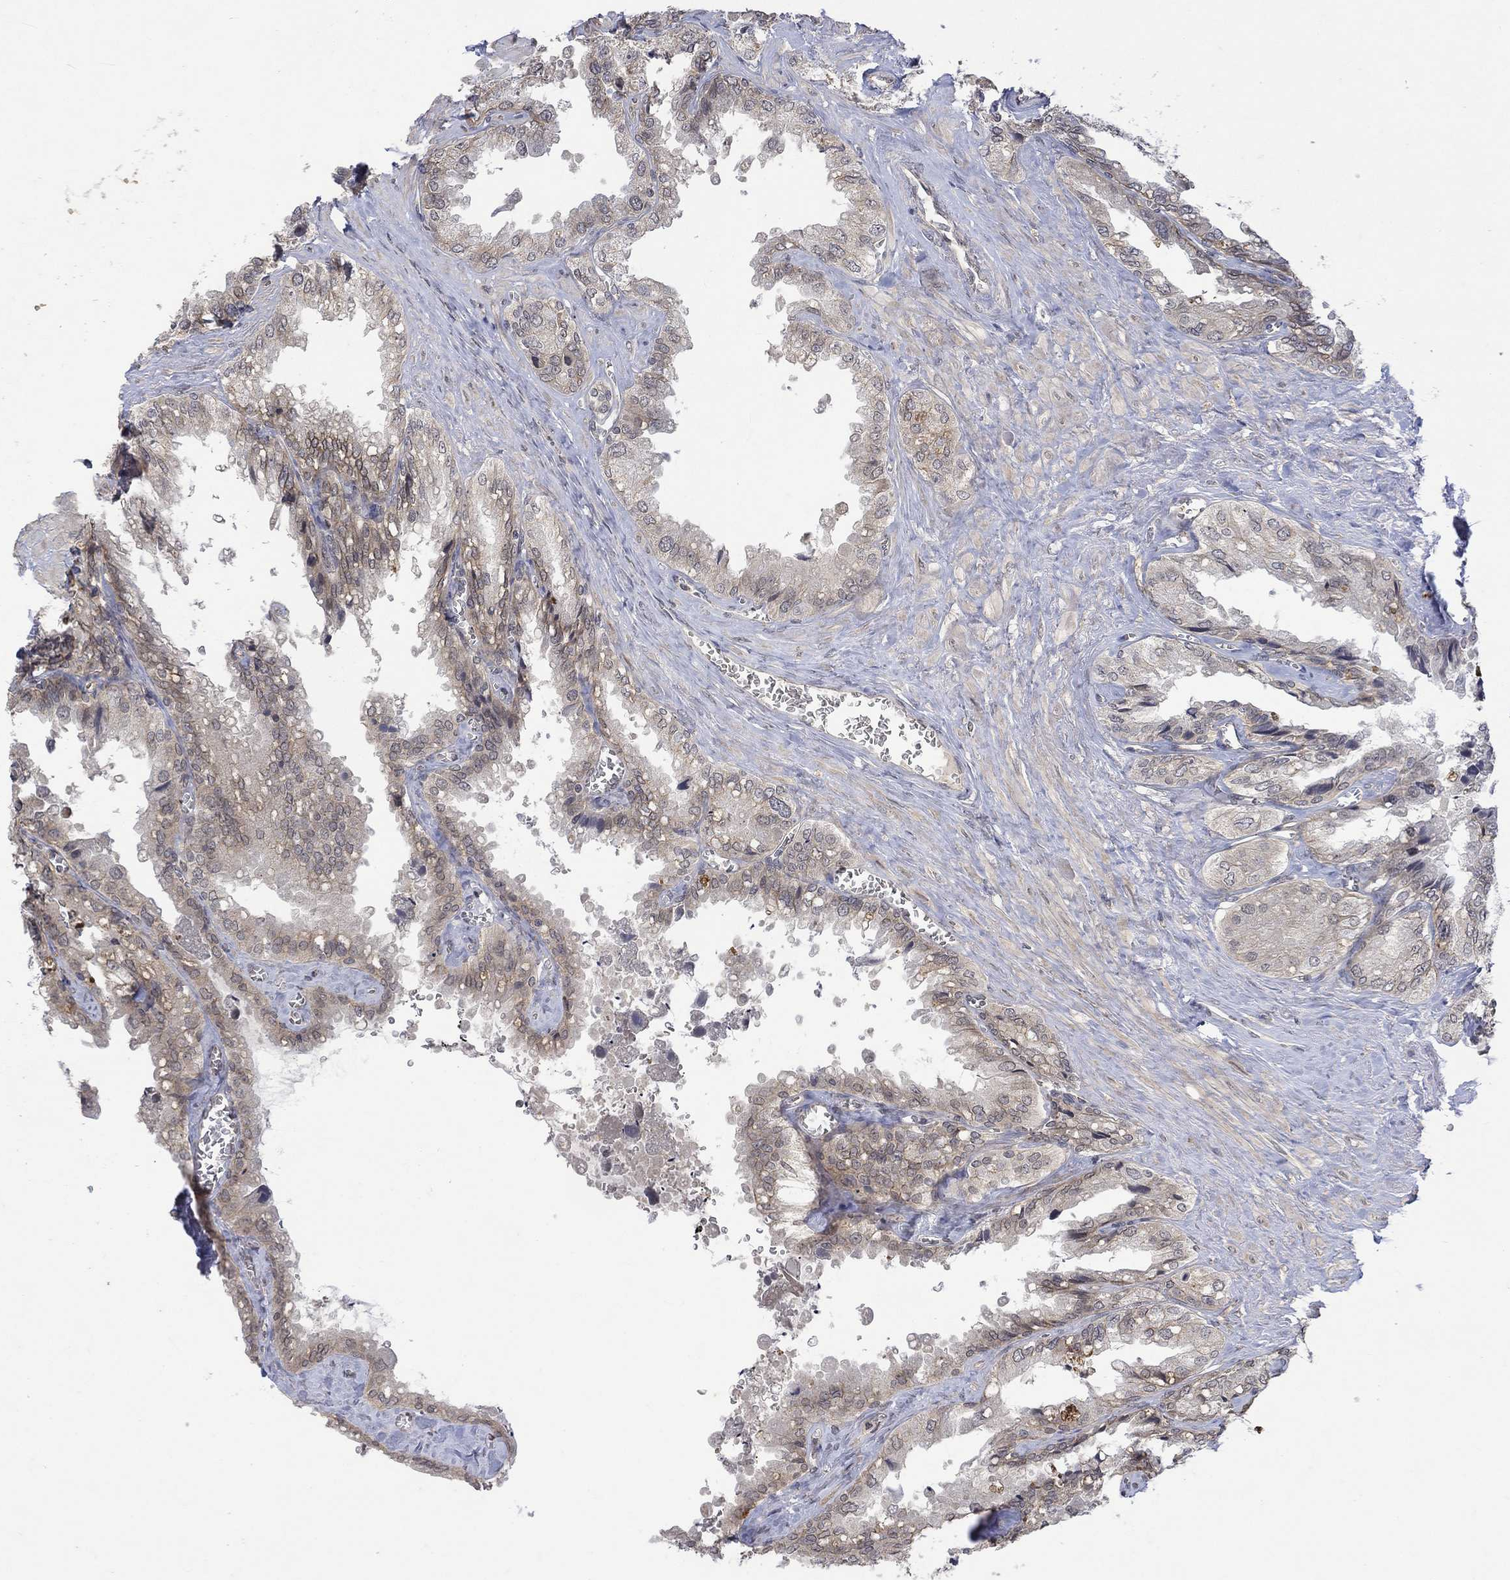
{"staining": {"intensity": "weak", "quantity": "<25%", "location": "cytoplasmic/membranous"}, "tissue": "seminal vesicle", "cell_type": "Glandular cells", "image_type": "normal", "snomed": [{"axis": "morphology", "description": "Normal tissue, NOS"}, {"axis": "topography", "description": "Seminal veicle"}], "caption": "Protein analysis of benign seminal vesicle exhibits no significant expression in glandular cells. (Immunohistochemistry (ihc), brightfield microscopy, high magnification).", "gene": "GRIN2D", "patient": {"sex": "male", "age": 67}}